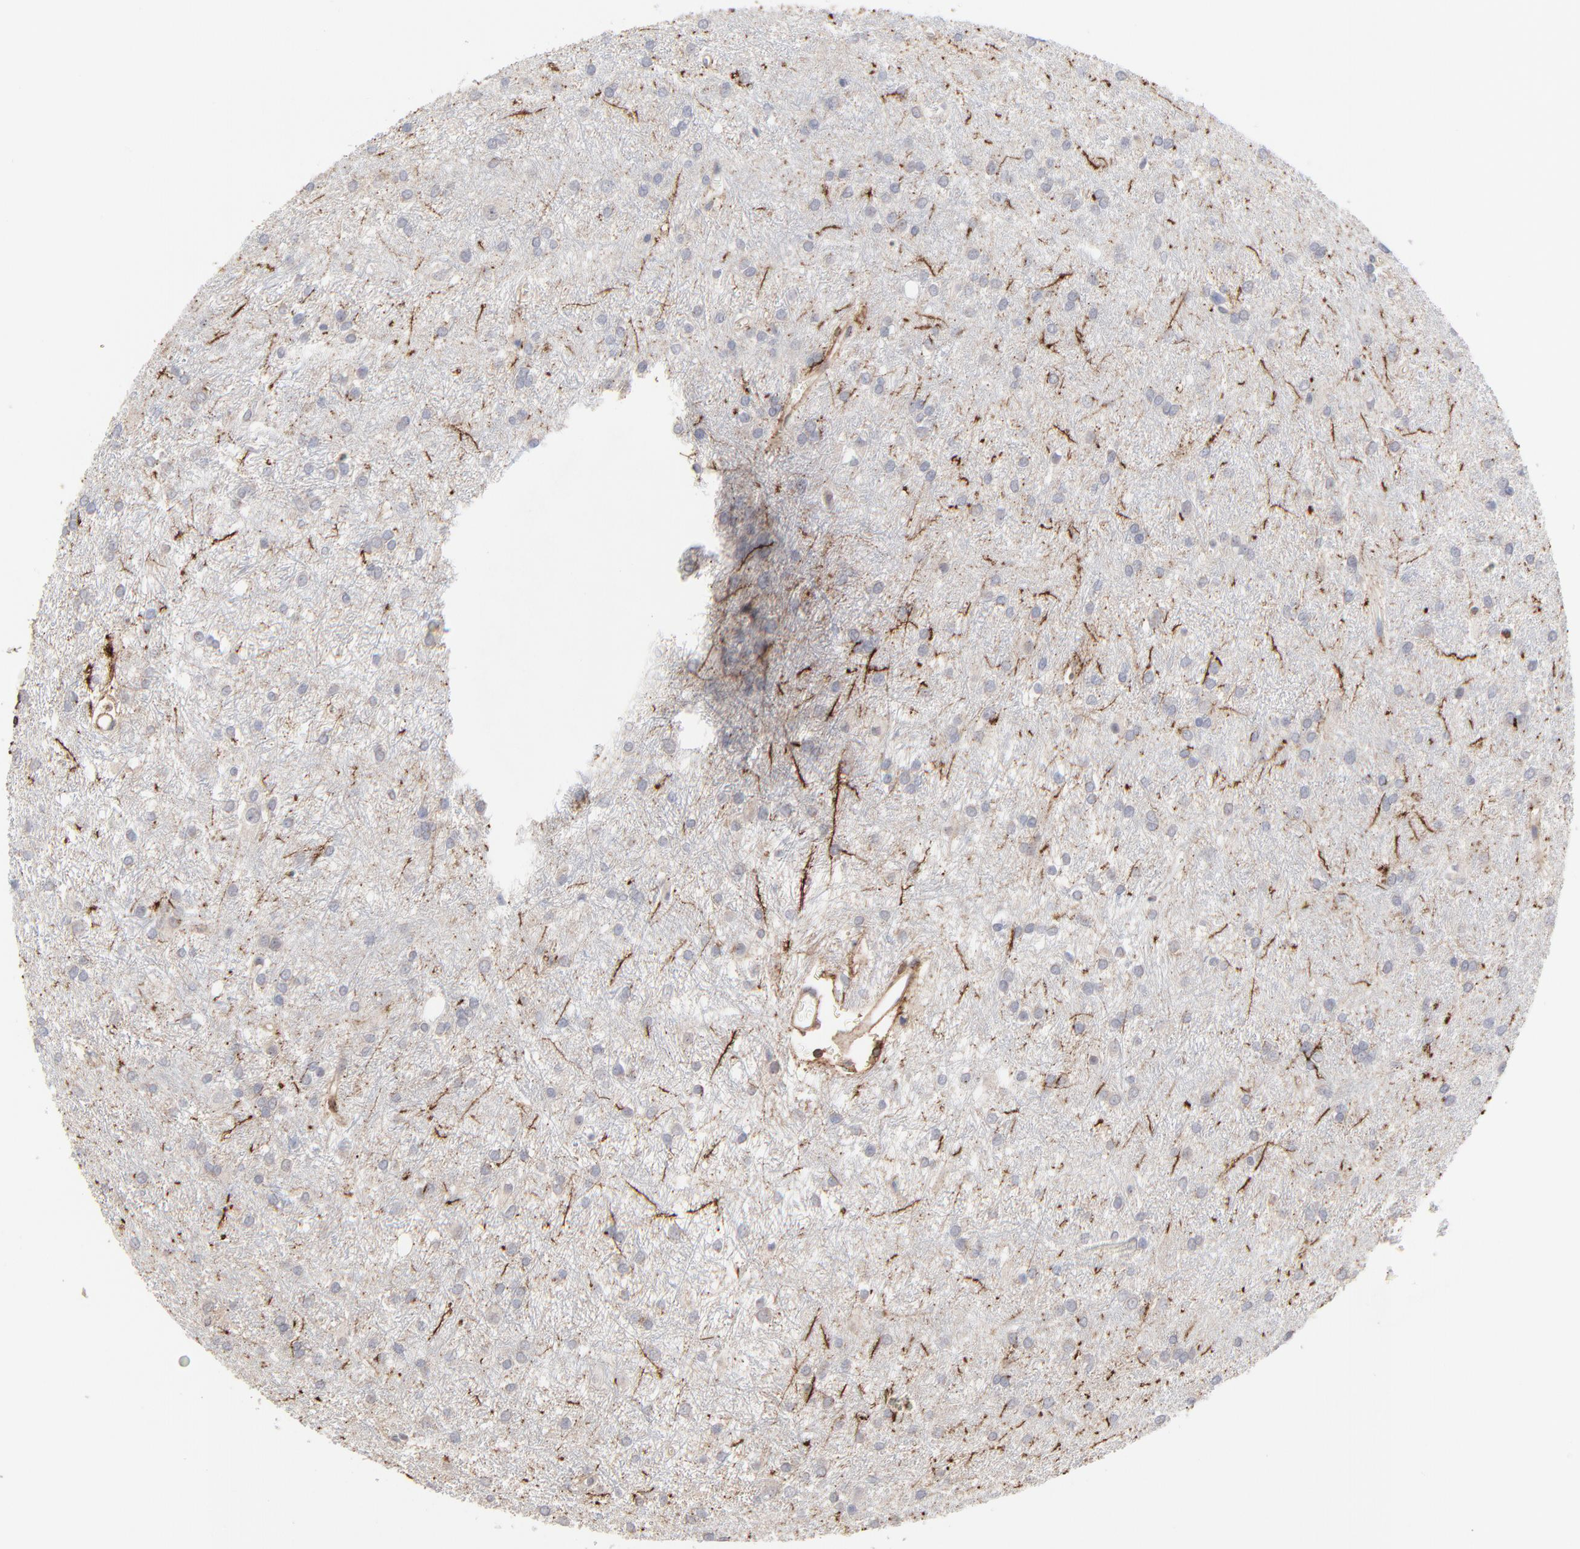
{"staining": {"intensity": "negative", "quantity": "none", "location": "none"}, "tissue": "glioma", "cell_type": "Tumor cells", "image_type": "cancer", "snomed": [{"axis": "morphology", "description": "Glioma, malignant, High grade"}, {"axis": "topography", "description": "Brain"}], "caption": "An IHC image of malignant high-grade glioma is shown. There is no staining in tumor cells of malignant high-grade glioma. The staining was performed using DAB to visualize the protein expression in brown, while the nuclei were stained in blue with hematoxylin (Magnification: 20x).", "gene": "SLC6A14", "patient": {"sex": "female", "age": 50}}